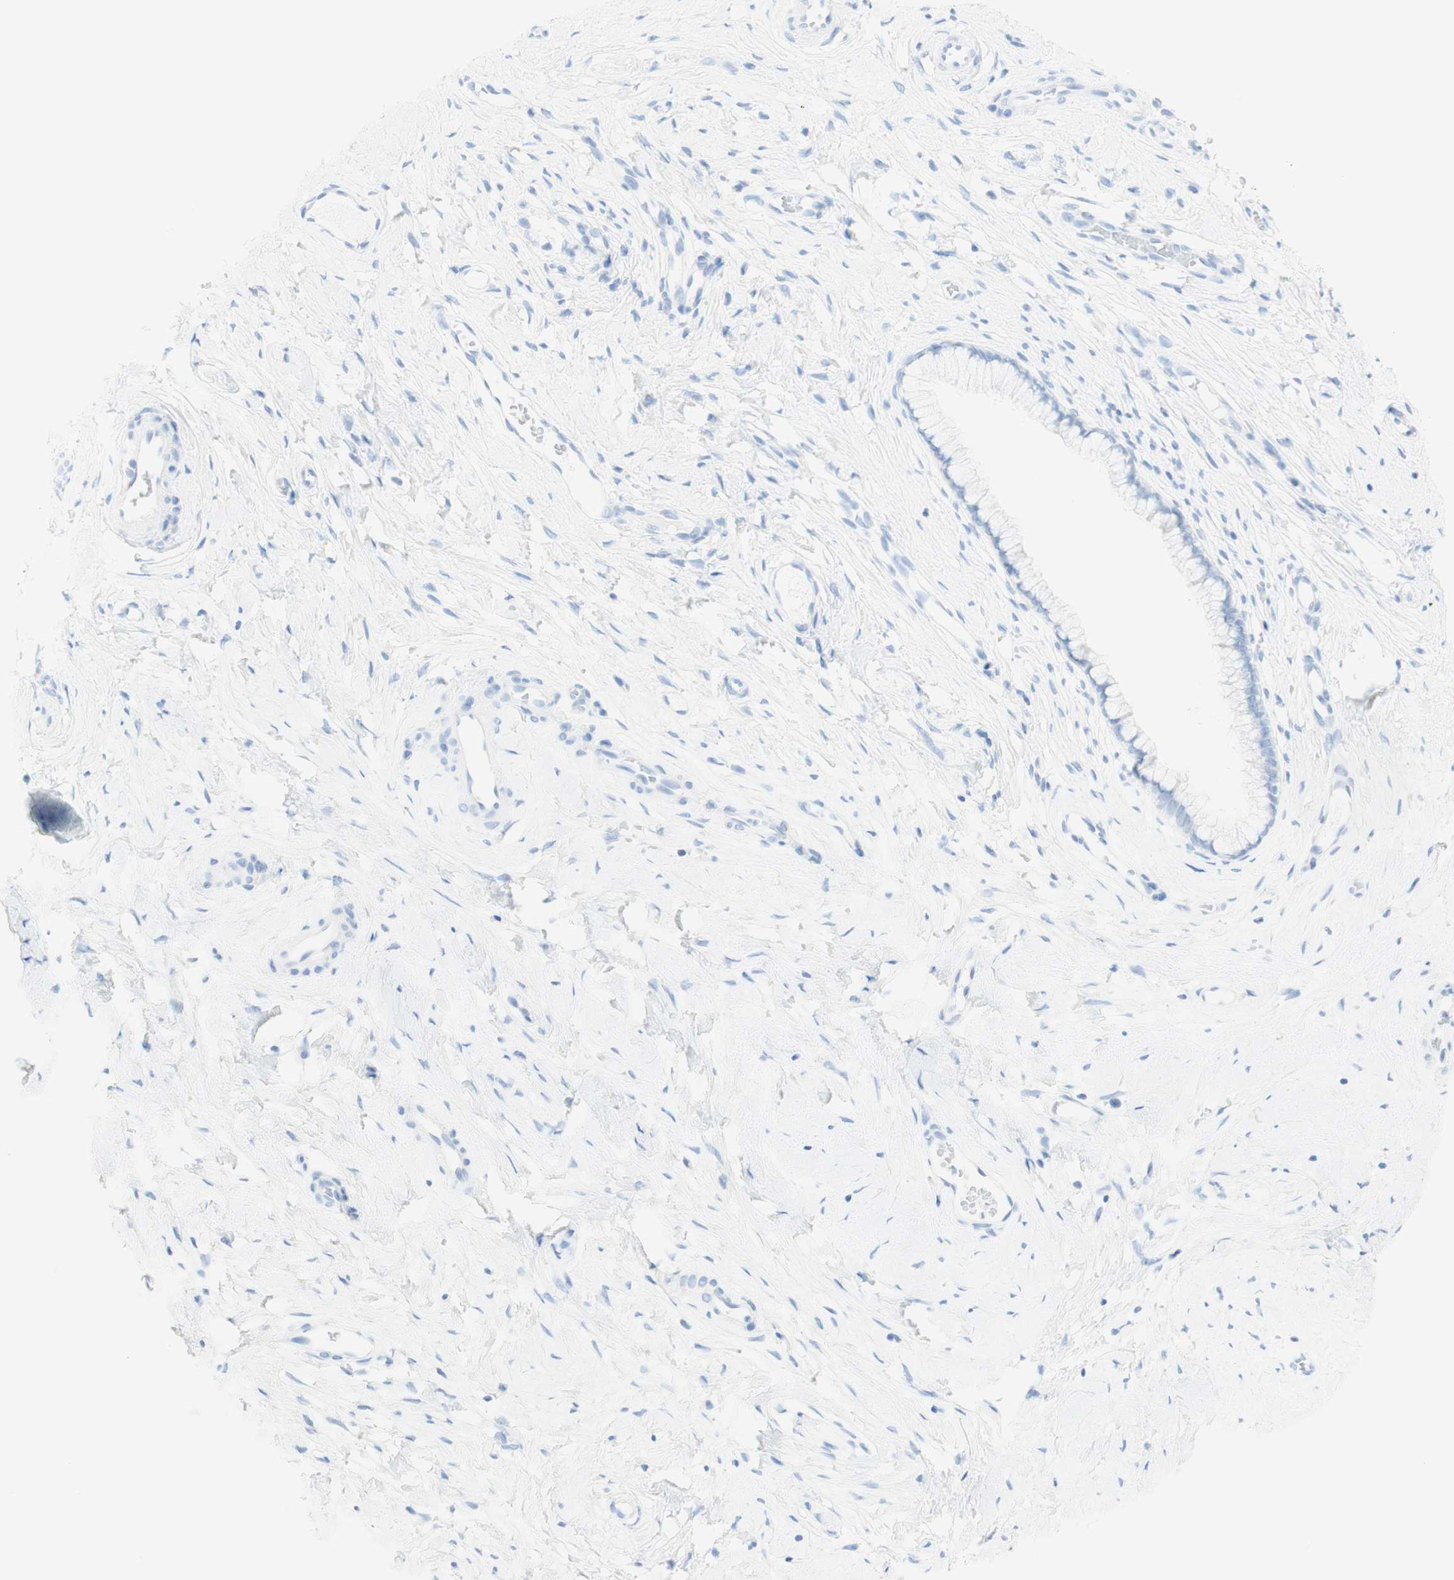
{"staining": {"intensity": "negative", "quantity": "none", "location": "none"}, "tissue": "cervix", "cell_type": "Glandular cells", "image_type": "normal", "snomed": [{"axis": "morphology", "description": "Normal tissue, NOS"}, {"axis": "topography", "description": "Cervix"}], "caption": "A micrograph of human cervix is negative for staining in glandular cells.", "gene": "TPO", "patient": {"sex": "female", "age": 65}}